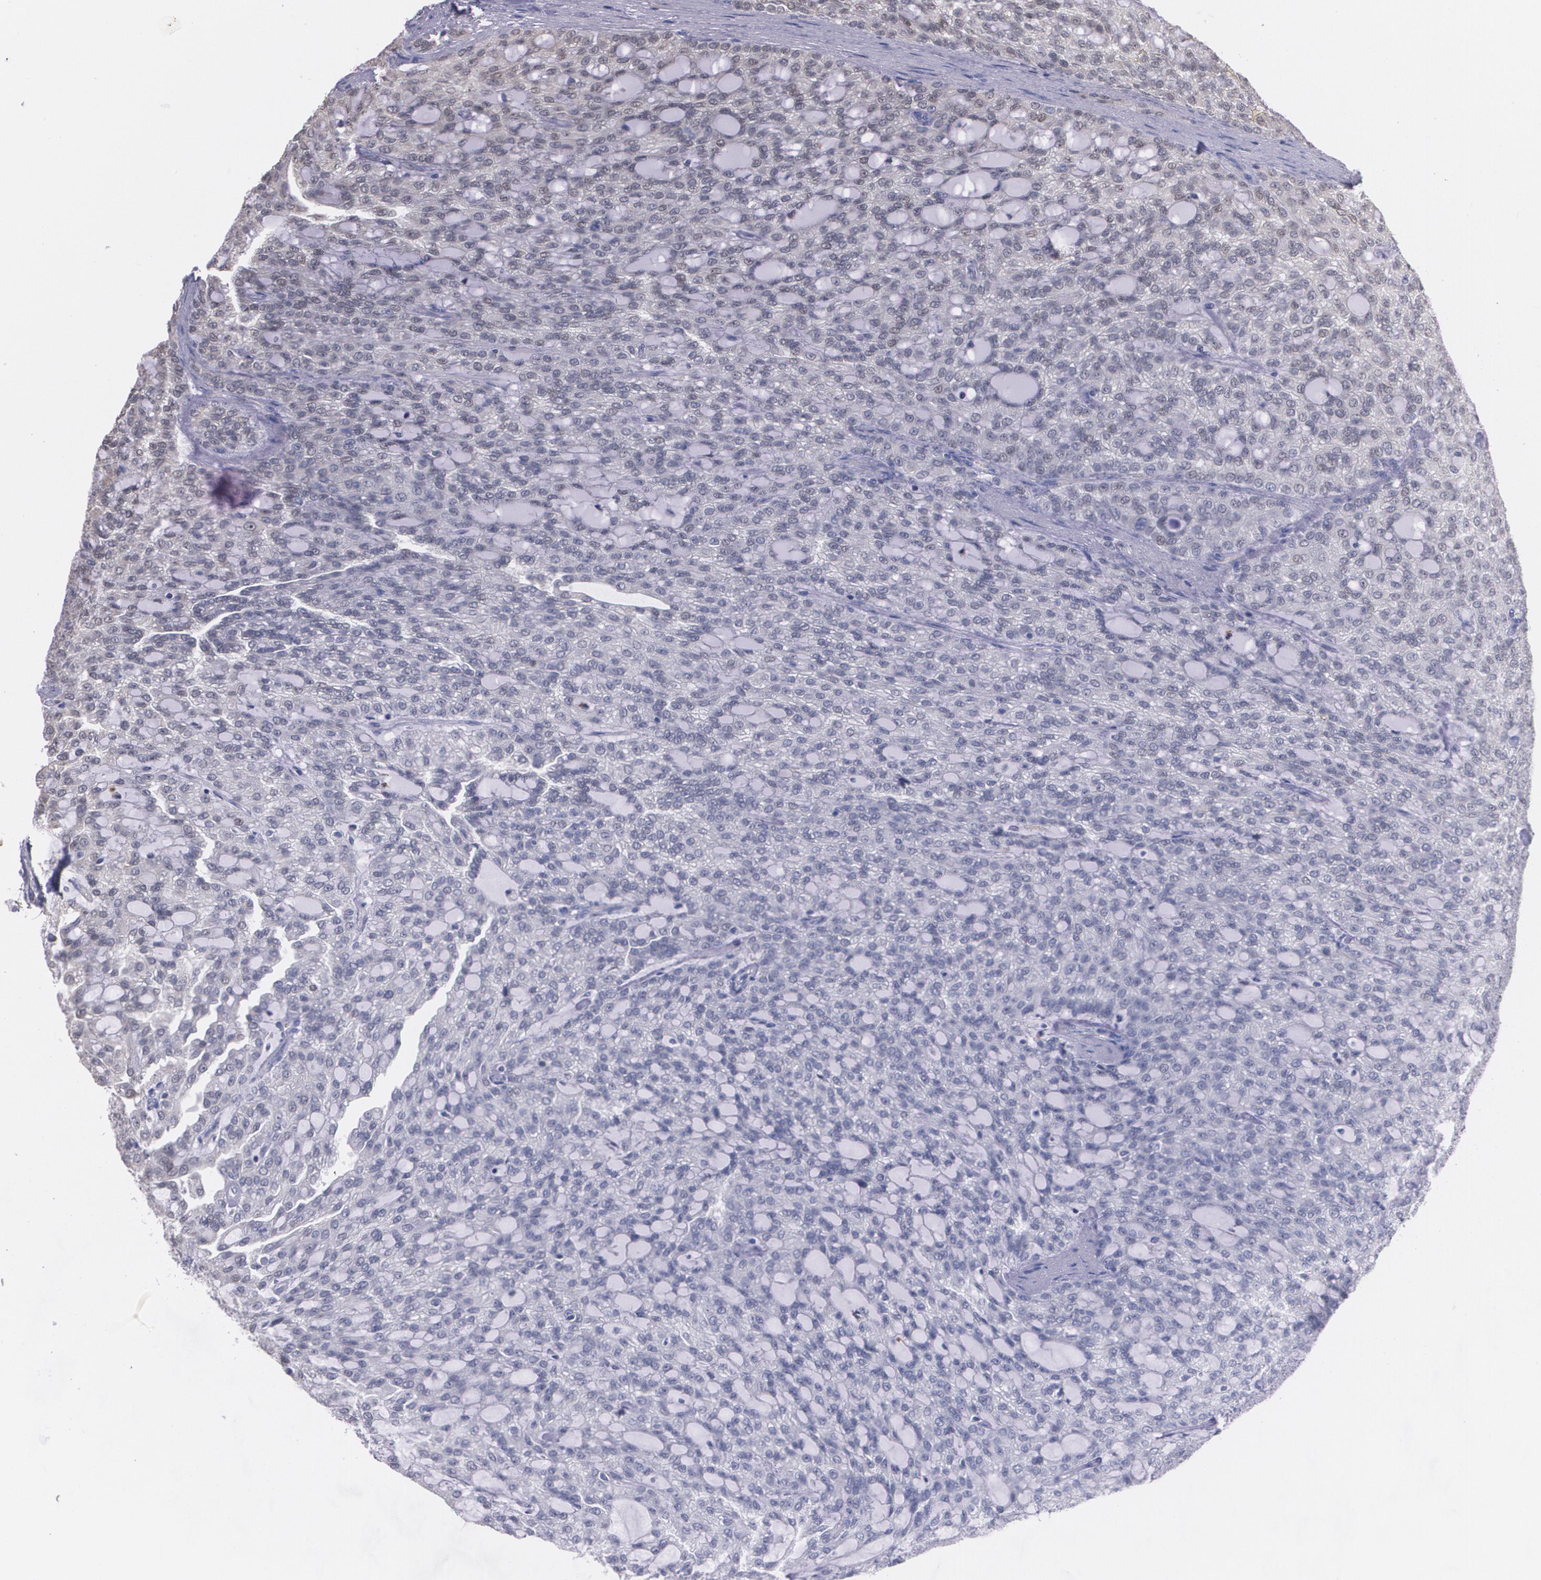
{"staining": {"intensity": "negative", "quantity": "none", "location": "none"}, "tissue": "renal cancer", "cell_type": "Tumor cells", "image_type": "cancer", "snomed": [{"axis": "morphology", "description": "Adenocarcinoma, NOS"}, {"axis": "topography", "description": "Kidney"}], "caption": "DAB (3,3'-diaminobenzidine) immunohistochemical staining of adenocarcinoma (renal) exhibits no significant staining in tumor cells. (DAB (3,3'-diaminobenzidine) immunohistochemistry with hematoxylin counter stain).", "gene": "ATF3", "patient": {"sex": "male", "age": 63}}